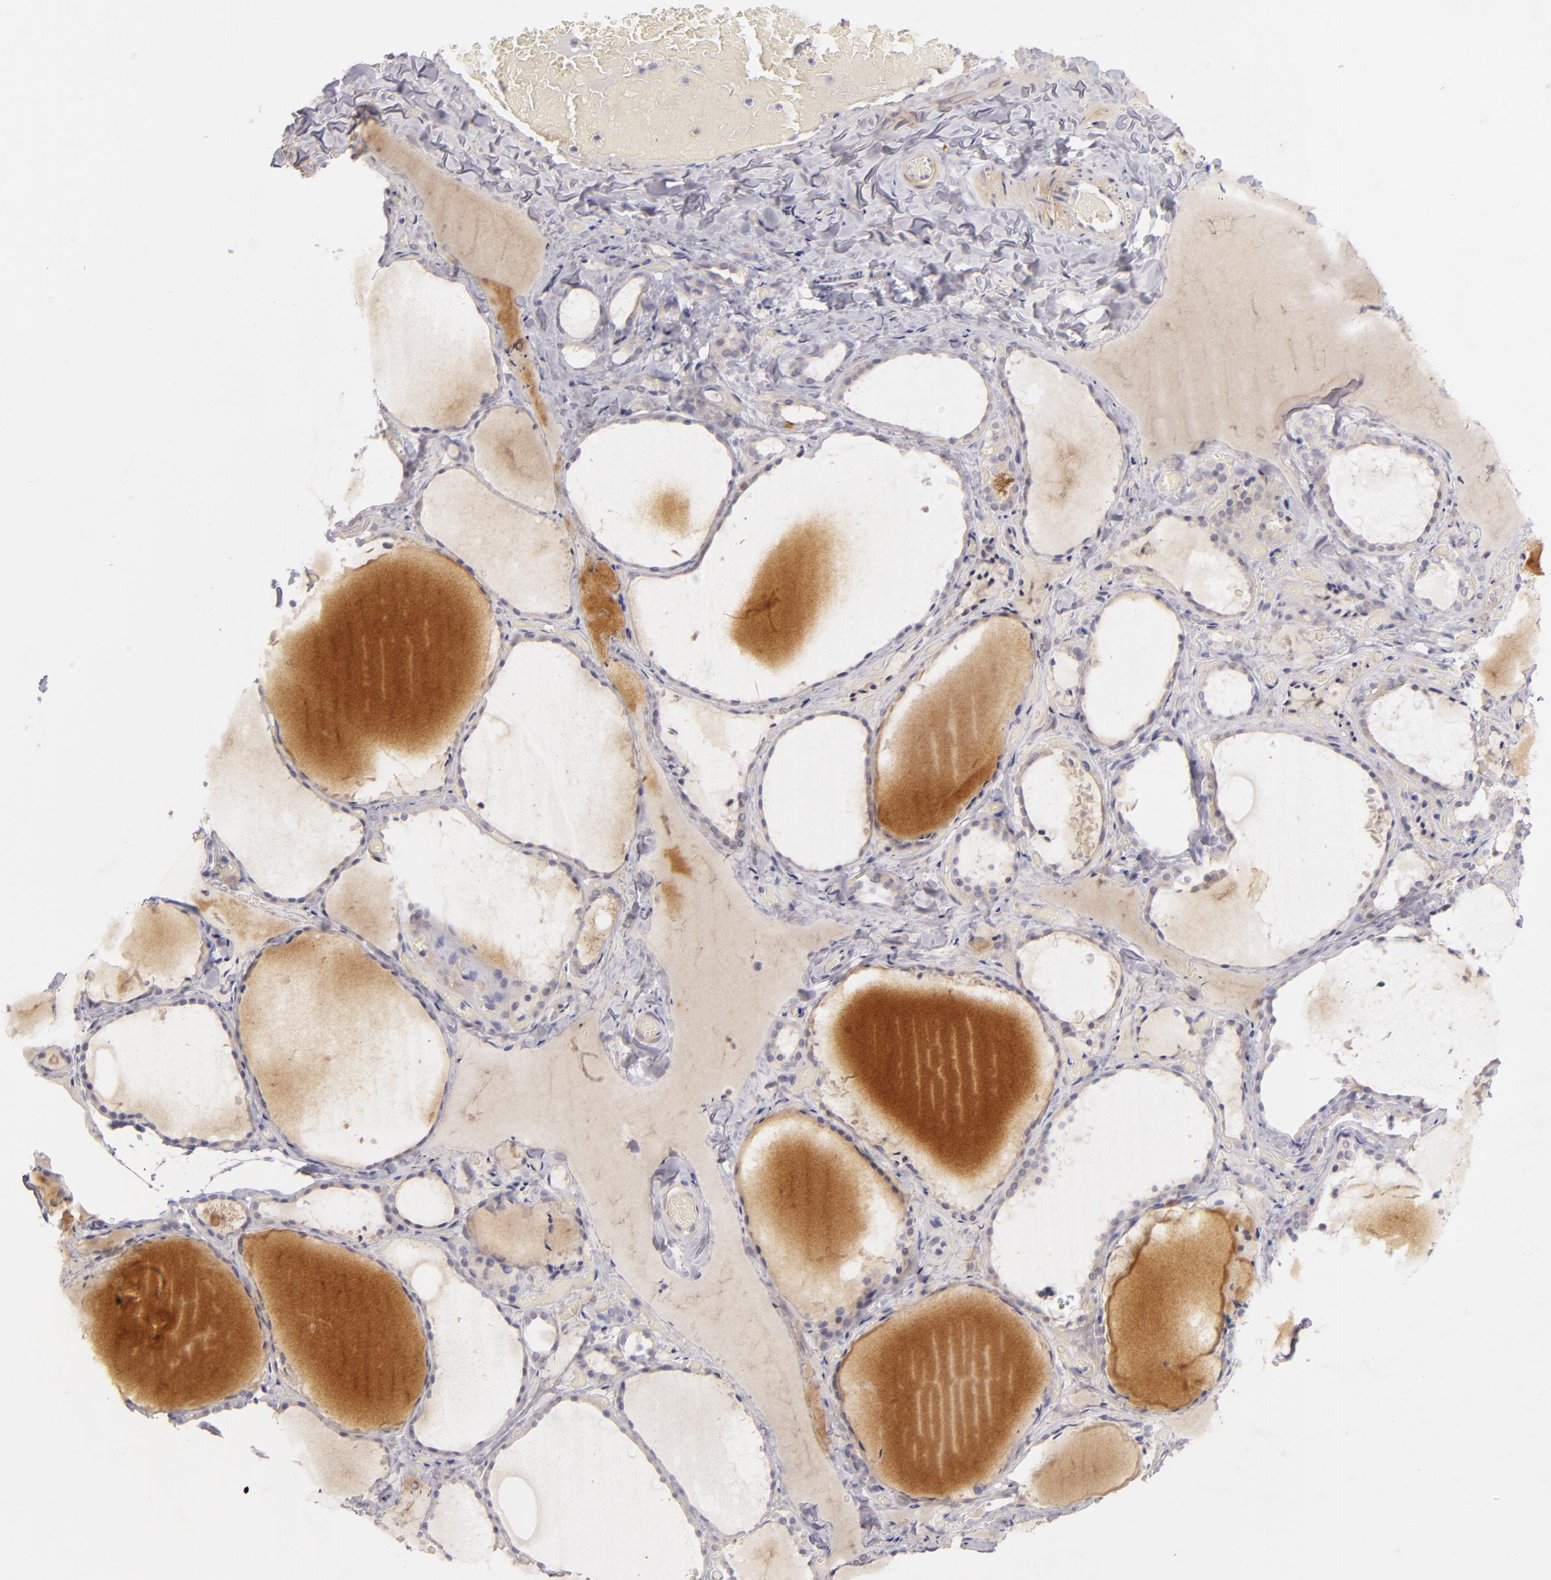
{"staining": {"intensity": "negative", "quantity": "none", "location": "none"}, "tissue": "thyroid gland", "cell_type": "Glandular cells", "image_type": "normal", "snomed": [{"axis": "morphology", "description": "Normal tissue, NOS"}, {"axis": "topography", "description": "Thyroid gland"}], "caption": "The image displays no significant positivity in glandular cells of thyroid gland. (DAB (3,3'-diaminobenzidine) immunohistochemistry (IHC) with hematoxylin counter stain).", "gene": "CD83", "patient": {"sex": "female", "age": 22}}